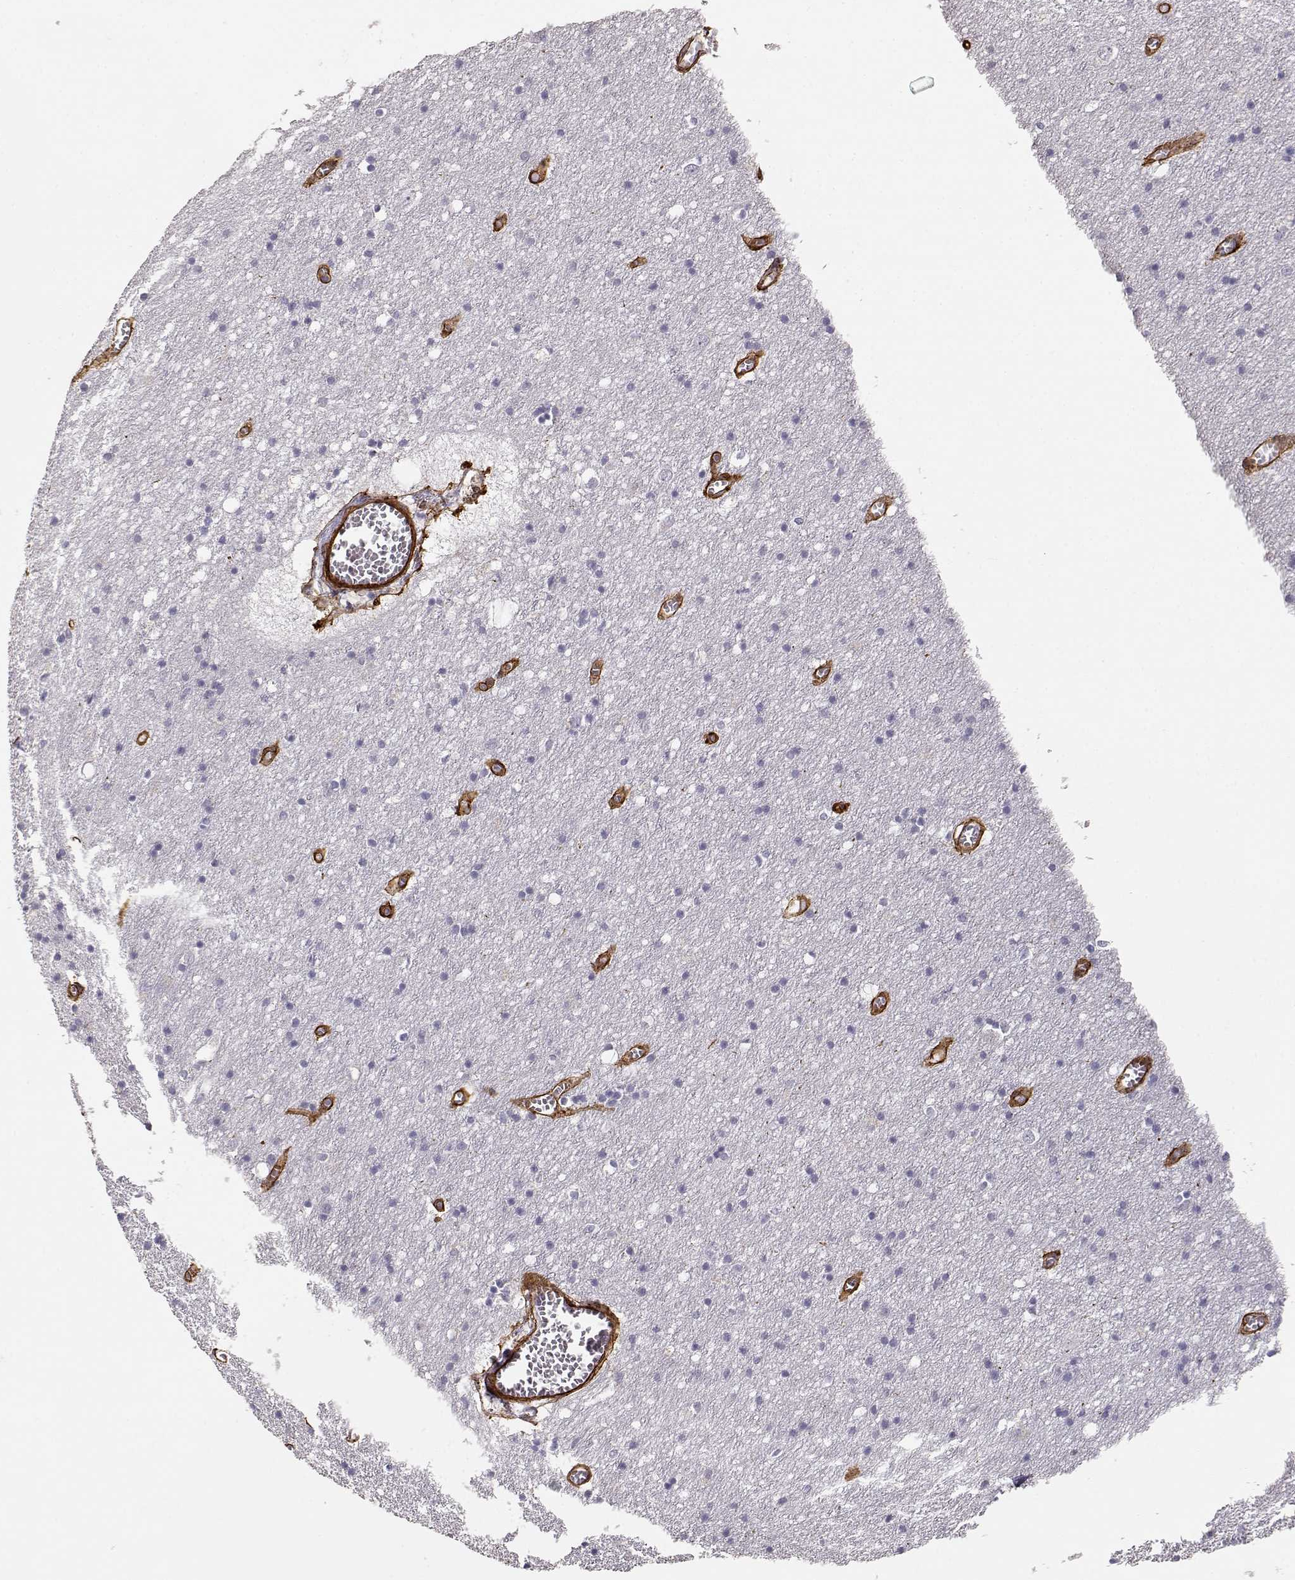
{"staining": {"intensity": "negative", "quantity": "none", "location": "none"}, "tissue": "cerebral cortex", "cell_type": "Endothelial cells", "image_type": "normal", "snomed": [{"axis": "morphology", "description": "Normal tissue, NOS"}, {"axis": "topography", "description": "Cerebral cortex"}], "caption": "High power microscopy image of an immunohistochemistry (IHC) micrograph of benign cerebral cortex, revealing no significant staining in endothelial cells.", "gene": "LAMC1", "patient": {"sex": "male", "age": 70}}